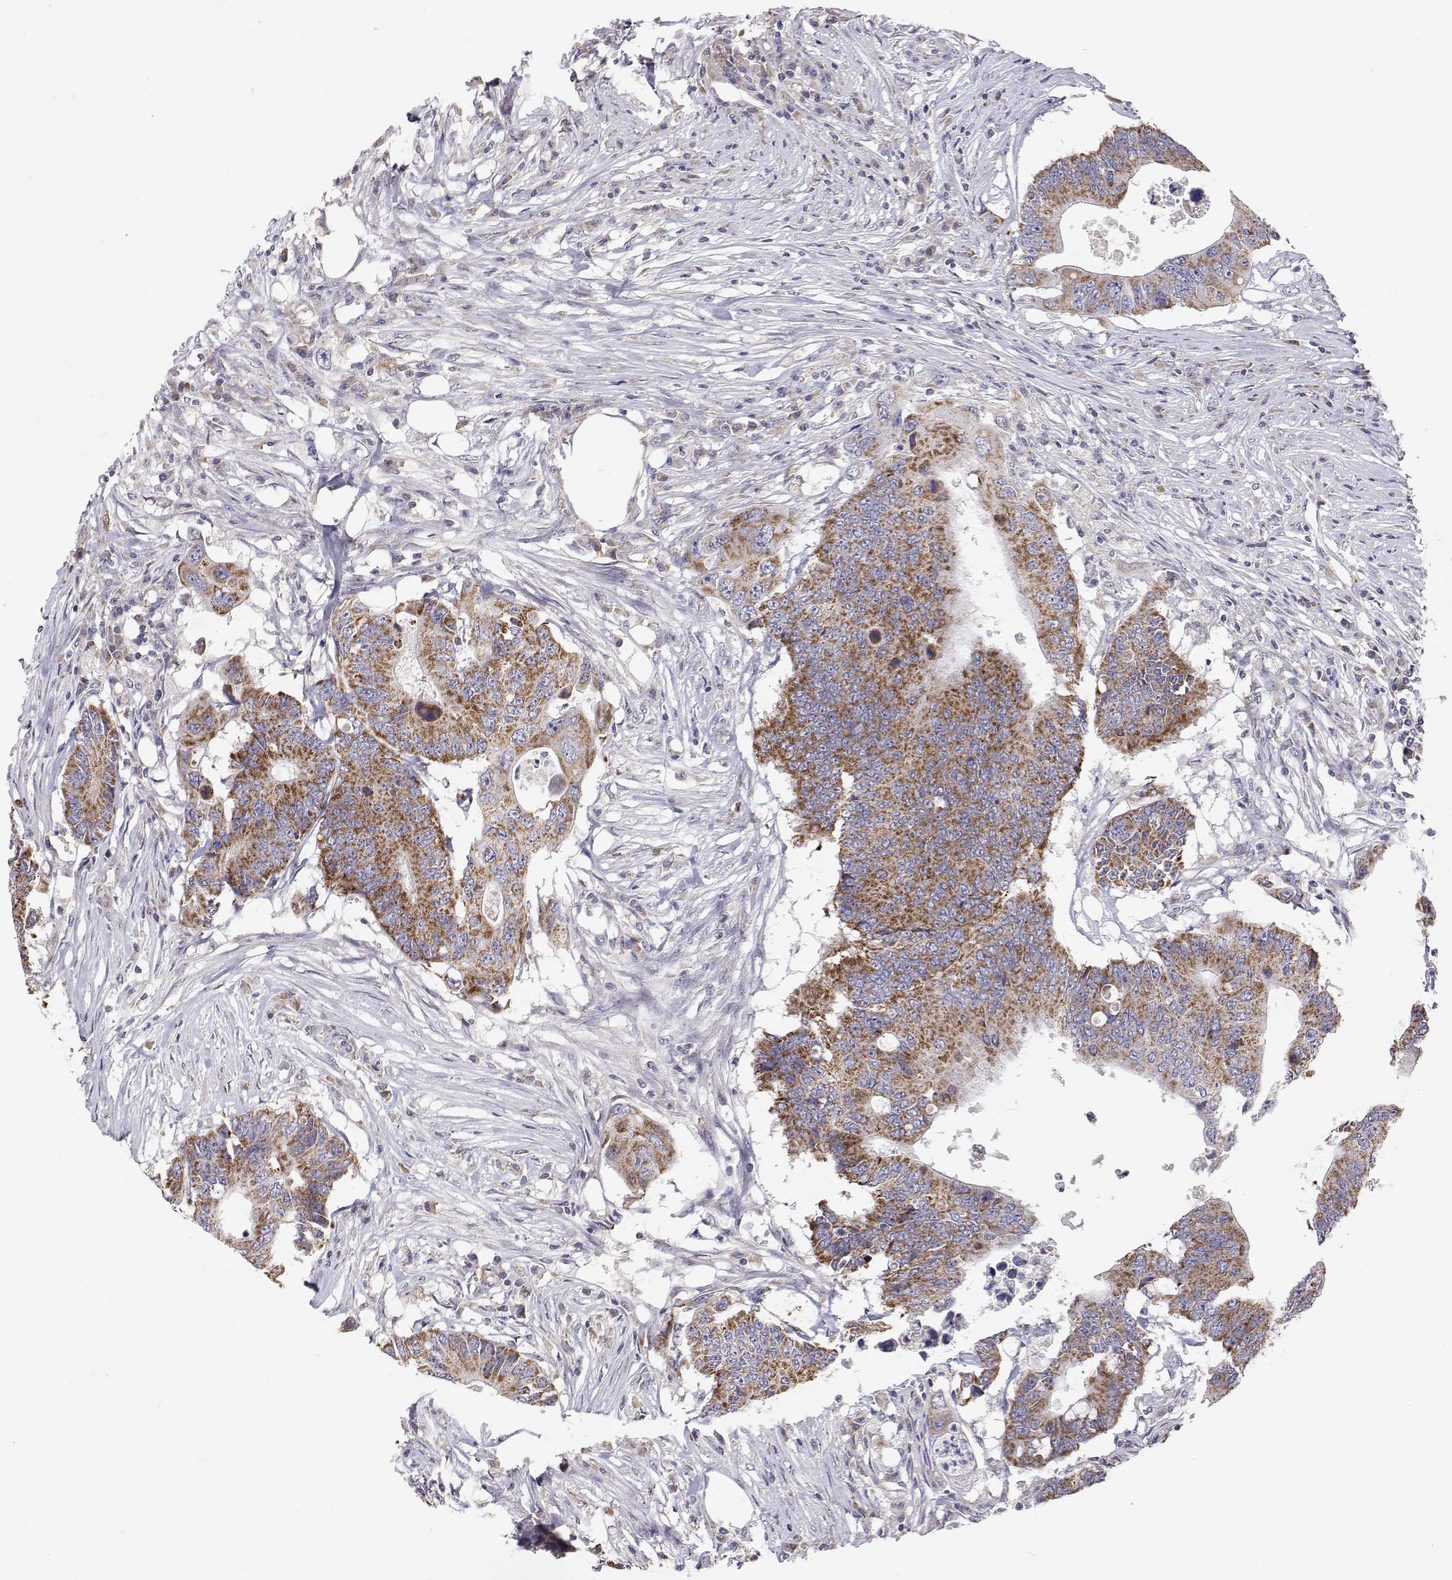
{"staining": {"intensity": "moderate", "quantity": ">75%", "location": "cytoplasmic/membranous"}, "tissue": "colorectal cancer", "cell_type": "Tumor cells", "image_type": "cancer", "snomed": [{"axis": "morphology", "description": "Adenocarcinoma, NOS"}, {"axis": "topography", "description": "Colon"}], "caption": "Moderate cytoplasmic/membranous staining is identified in about >75% of tumor cells in colorectal adenocarcinoma. (Brightfield microscopy of DAB IHC at high magnification).", "gene": "MRPL3", "patient": {"sex": "male", "age": 71}}